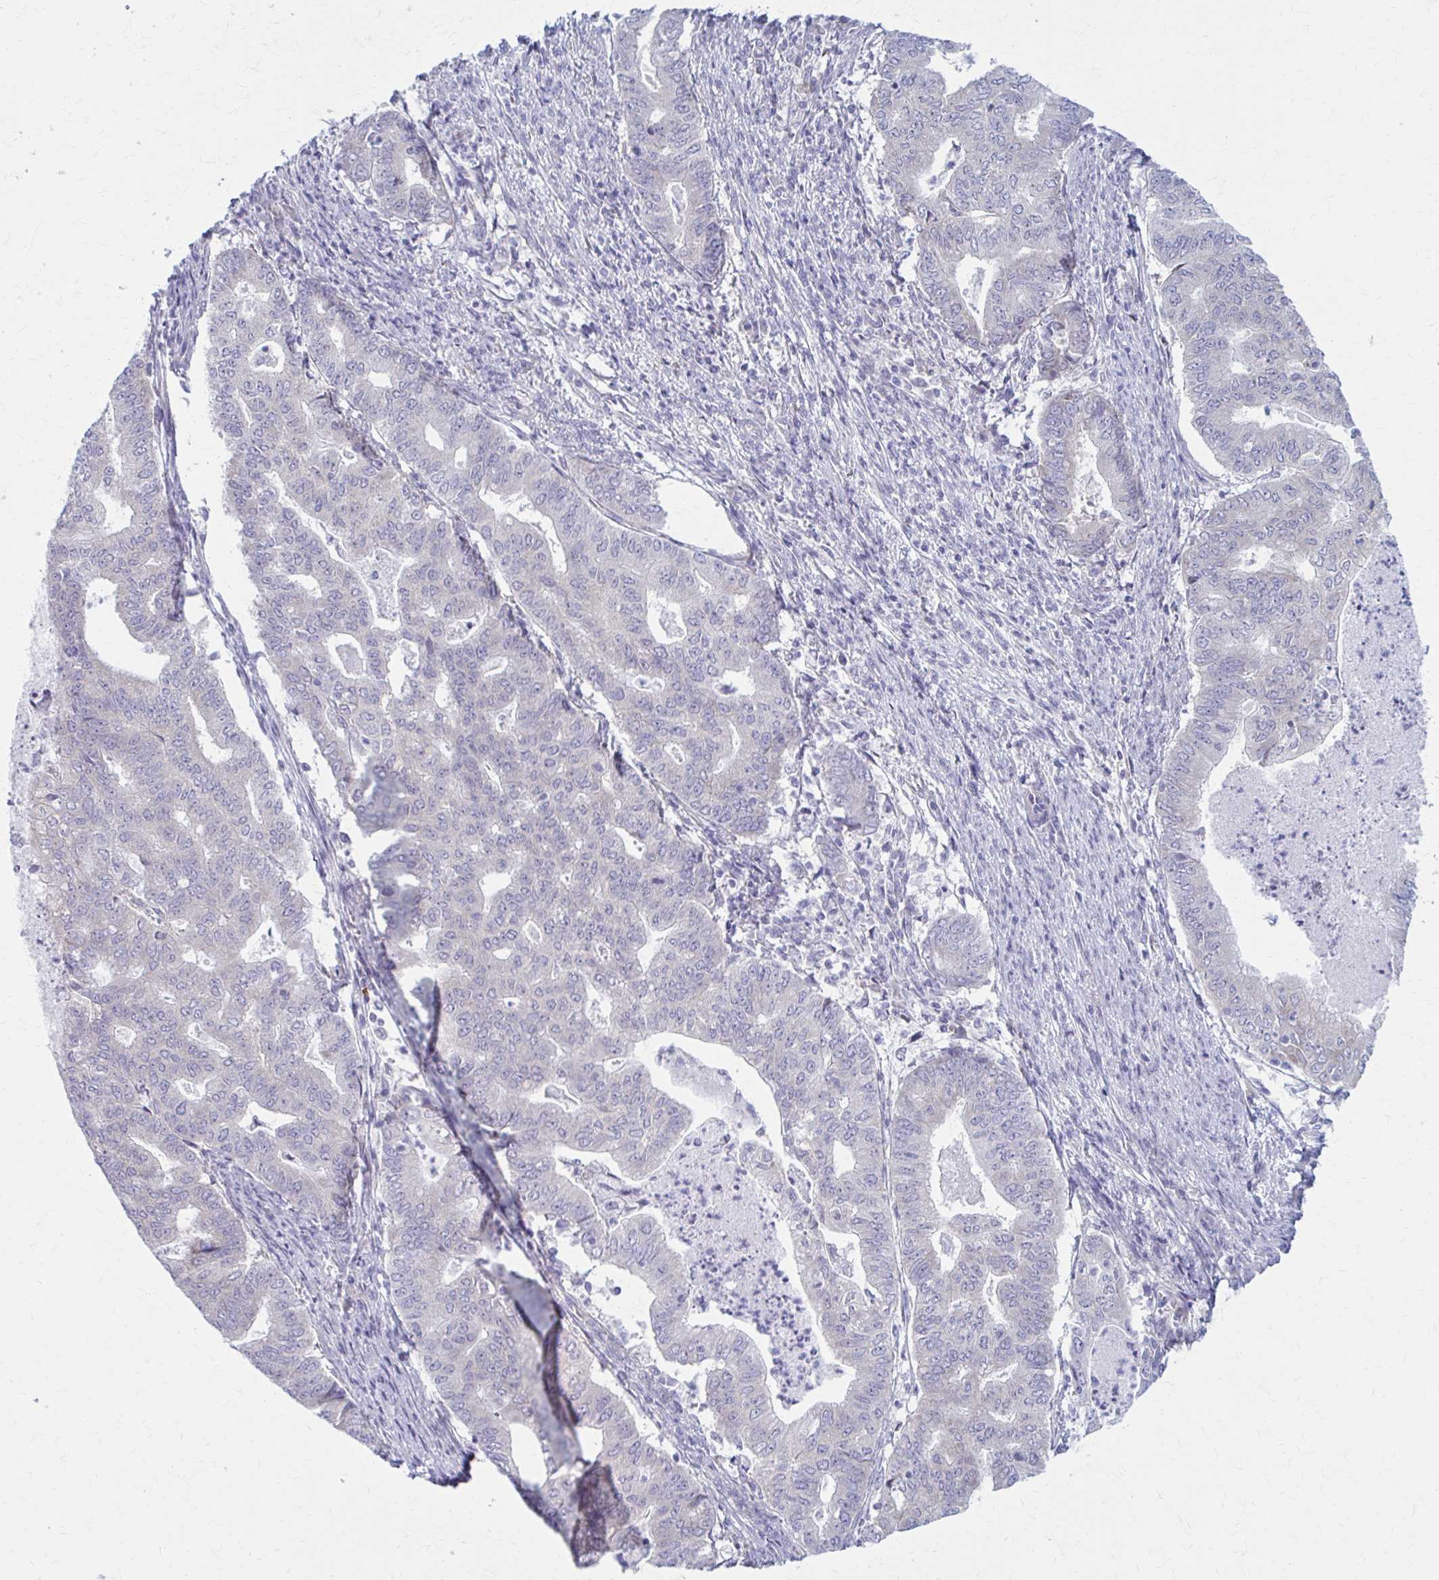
{"staining": {"intensity": "negative", "quantity": "none", "location": "none"}, "tissue": "endometrial cancer", "cell_type": "Tumor cells", "image_type": "cancer", "snomed": [{"axis": "morphology", "description": "Adenocarcinoma, NOS"}, {"axis": "topography", "description": "Endometrium"}], "caption": "This photomicrograph is of endometrial cancer (adenocarcinoma) stained with immunohistochemistry to label a protein in brown with the nuclei are counter-stained blue. There is no expression in tumor cells.", "gene": "PRKRA", "patient": {"sex": "female", "age": 79}}